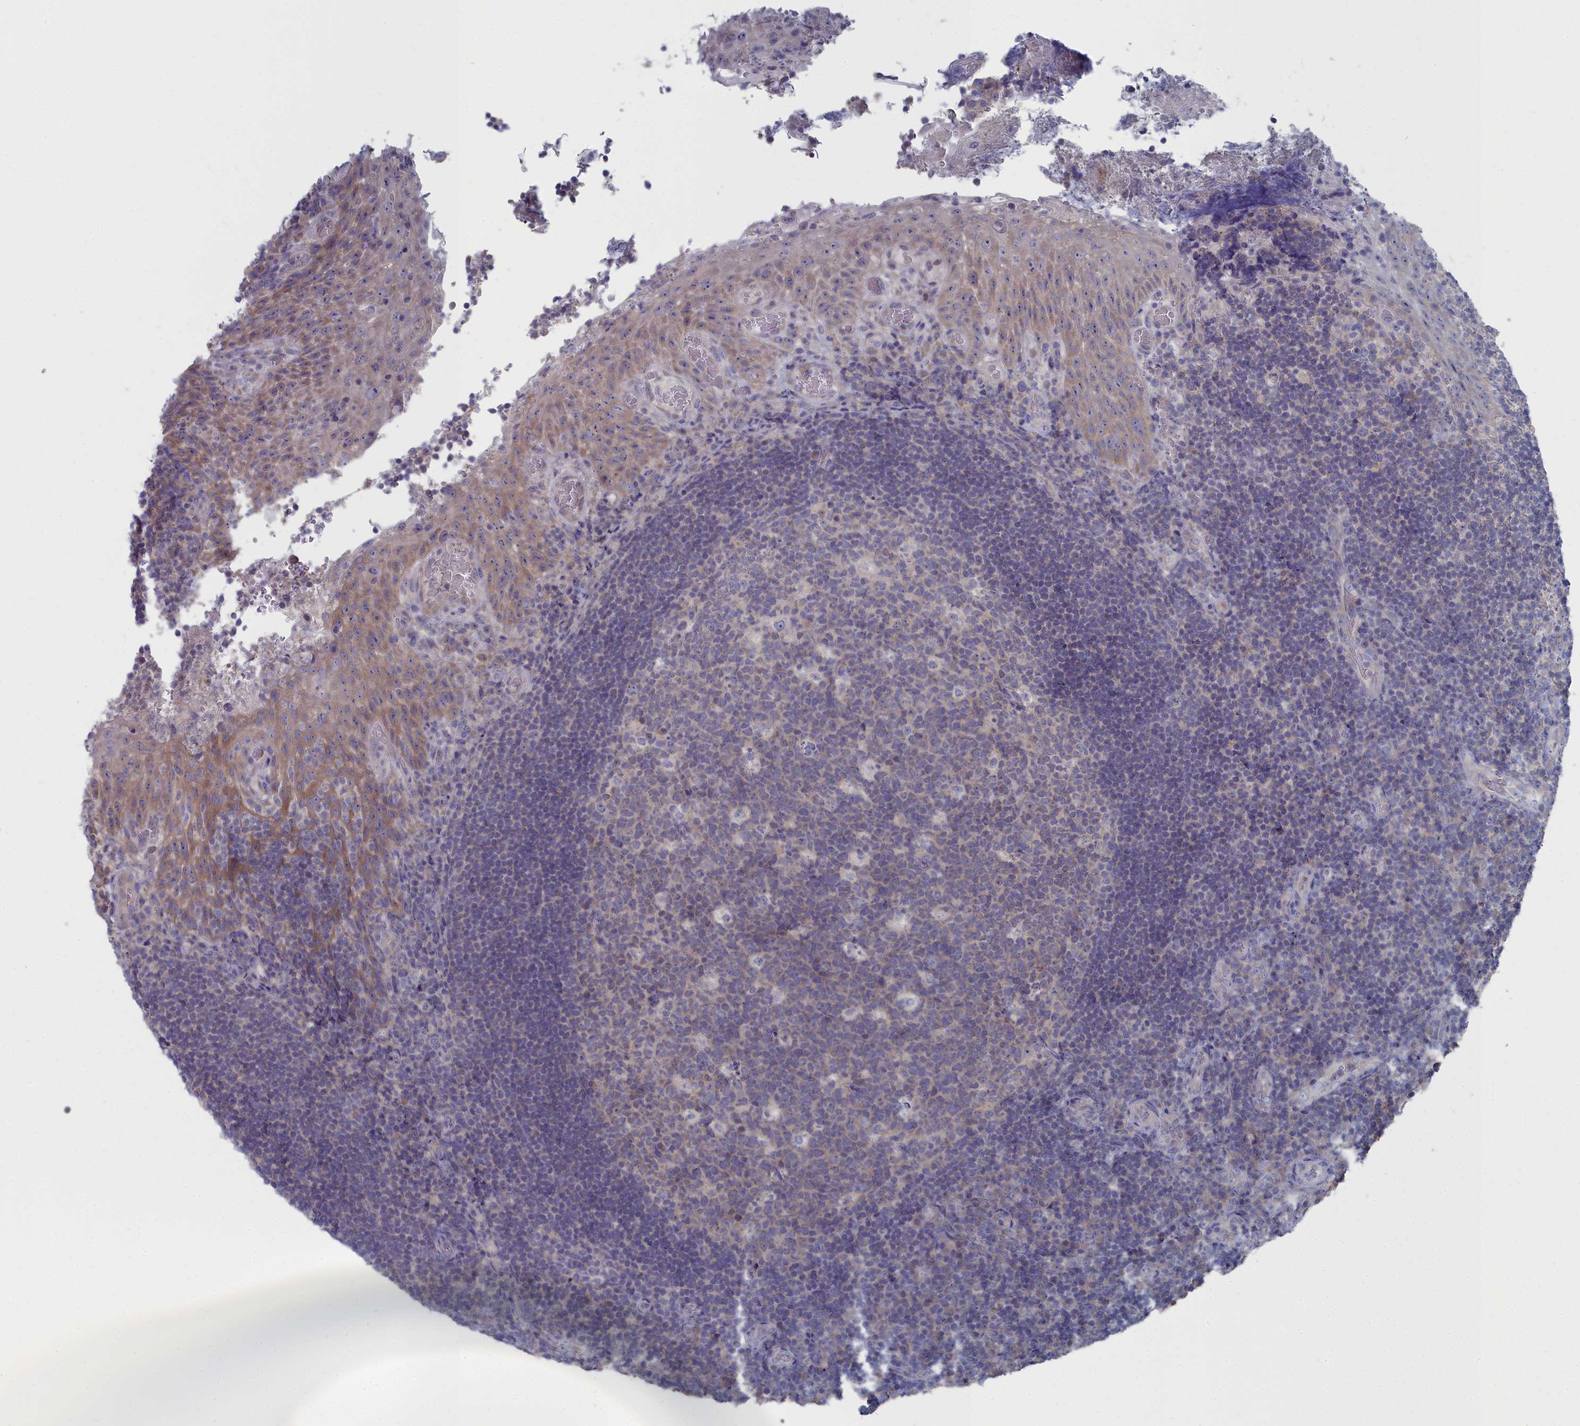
{"staining": {"intensity": "weak", "quantity": "25%-75%", "location": "cytoplasmic/membranous"}, "tissue": "tonsil", "cell_type": "Germinal center cells", "image_type": "normal", "snomed": [{"axis": "morphology", "description": "Normal tissue, NOS"}, {"axis": "topography", "description": "Tonsil"}], "caption": "Protein expression by IHC shows weak cytoplasmic/membranous expression in about 25%-75% of germinal center cells in benign tonsil.", "gene": "CCDC149", "patient": {"sex": "male", "age": 17}}